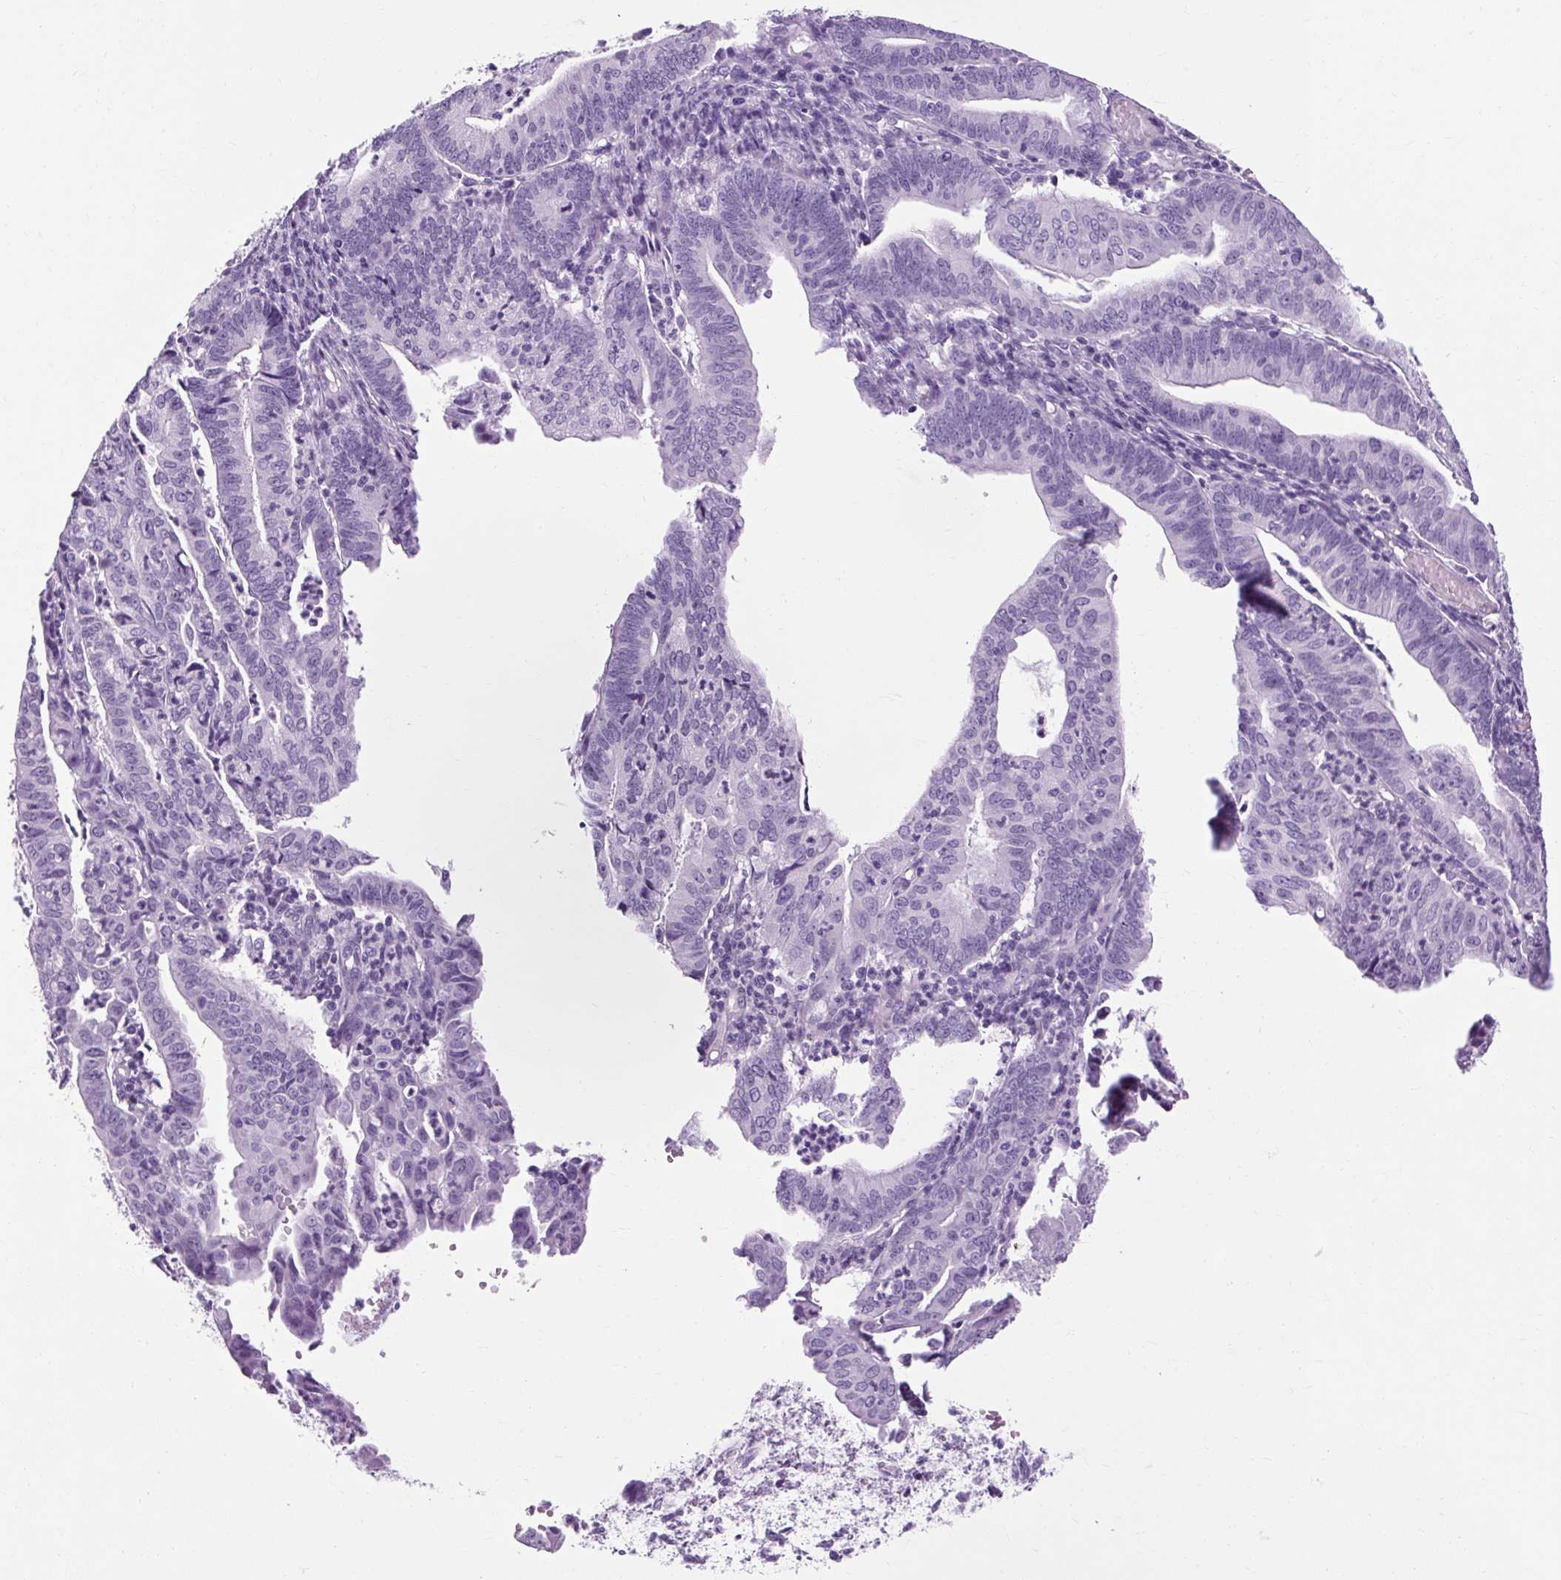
{"staining": {"intensity": "negative", "quantity": "none", "location": "none"}, "tissue": "endometrial cancer", "cell_type": "Tumor cells", "image_type": "cancer", "snomed": [{"axis": "morphology", "description": "Adenocarcinoma, NOS"}, {"axis": "topography", "description": "Endometrium"}], "caption": "Tumor cells show no significant staining in adenocarcinoma (endometrial).", "gene": "B3GNT4", "patient": {"sex": "female", "age": 60}}